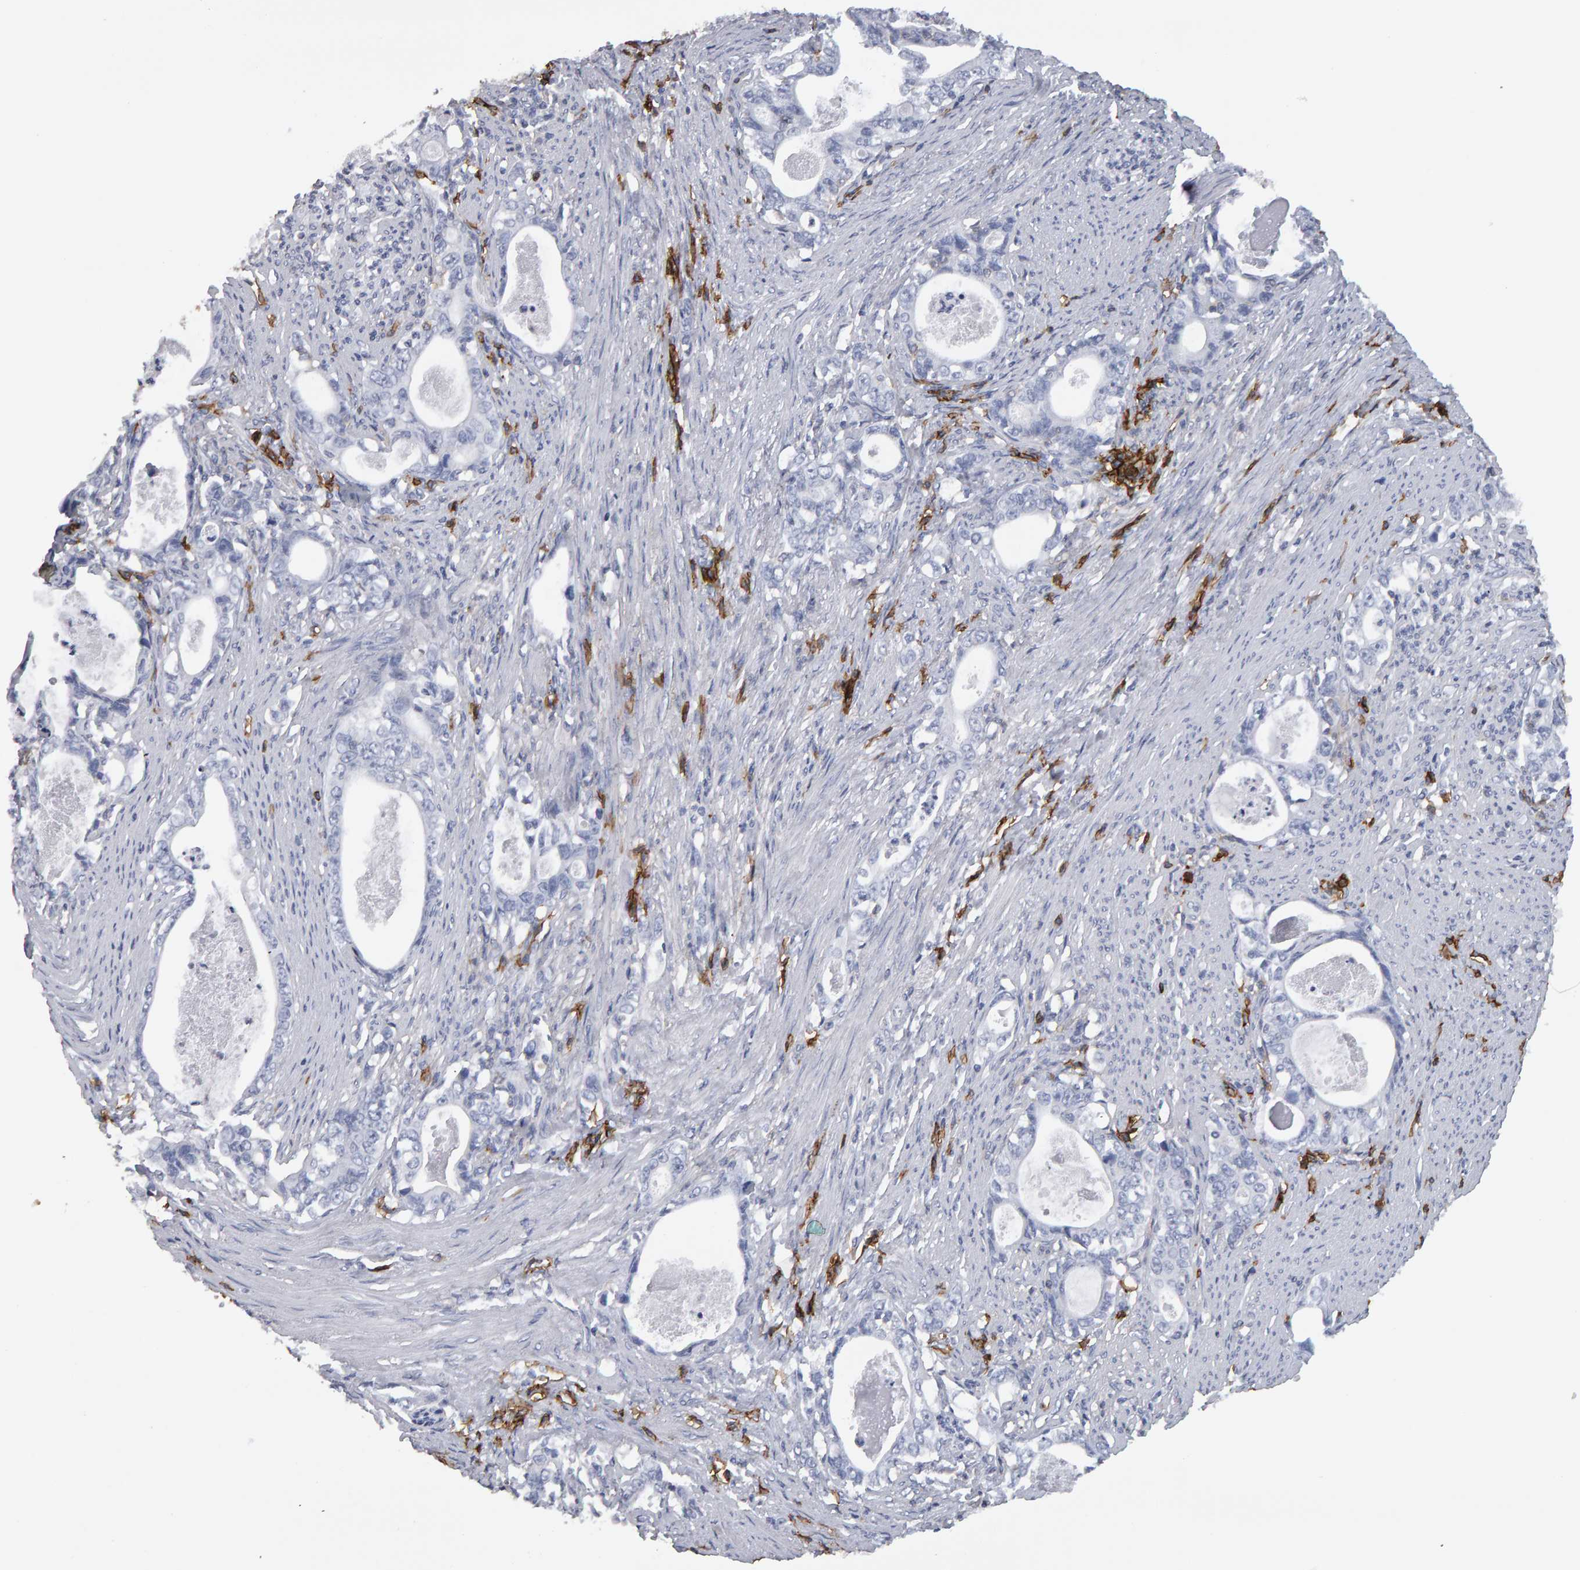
{"staining": {"intensity": "negative", "quantity": "none", "location": "none"}, "tissue": "stomach cancer", "cell_type": "Tumor cells", "image_type": "cancer", "snomed": [{"axis": "morphology", "description": "Adenocarcinoma, NOS"}, {"axis": "topography", "description": "Stomach, lower"}], "caption": "The photomicrograph displays no staining of tumor cells in stomach cancer.", "gene": "CD38", "patient": {"sex": "female", "age": 72}}